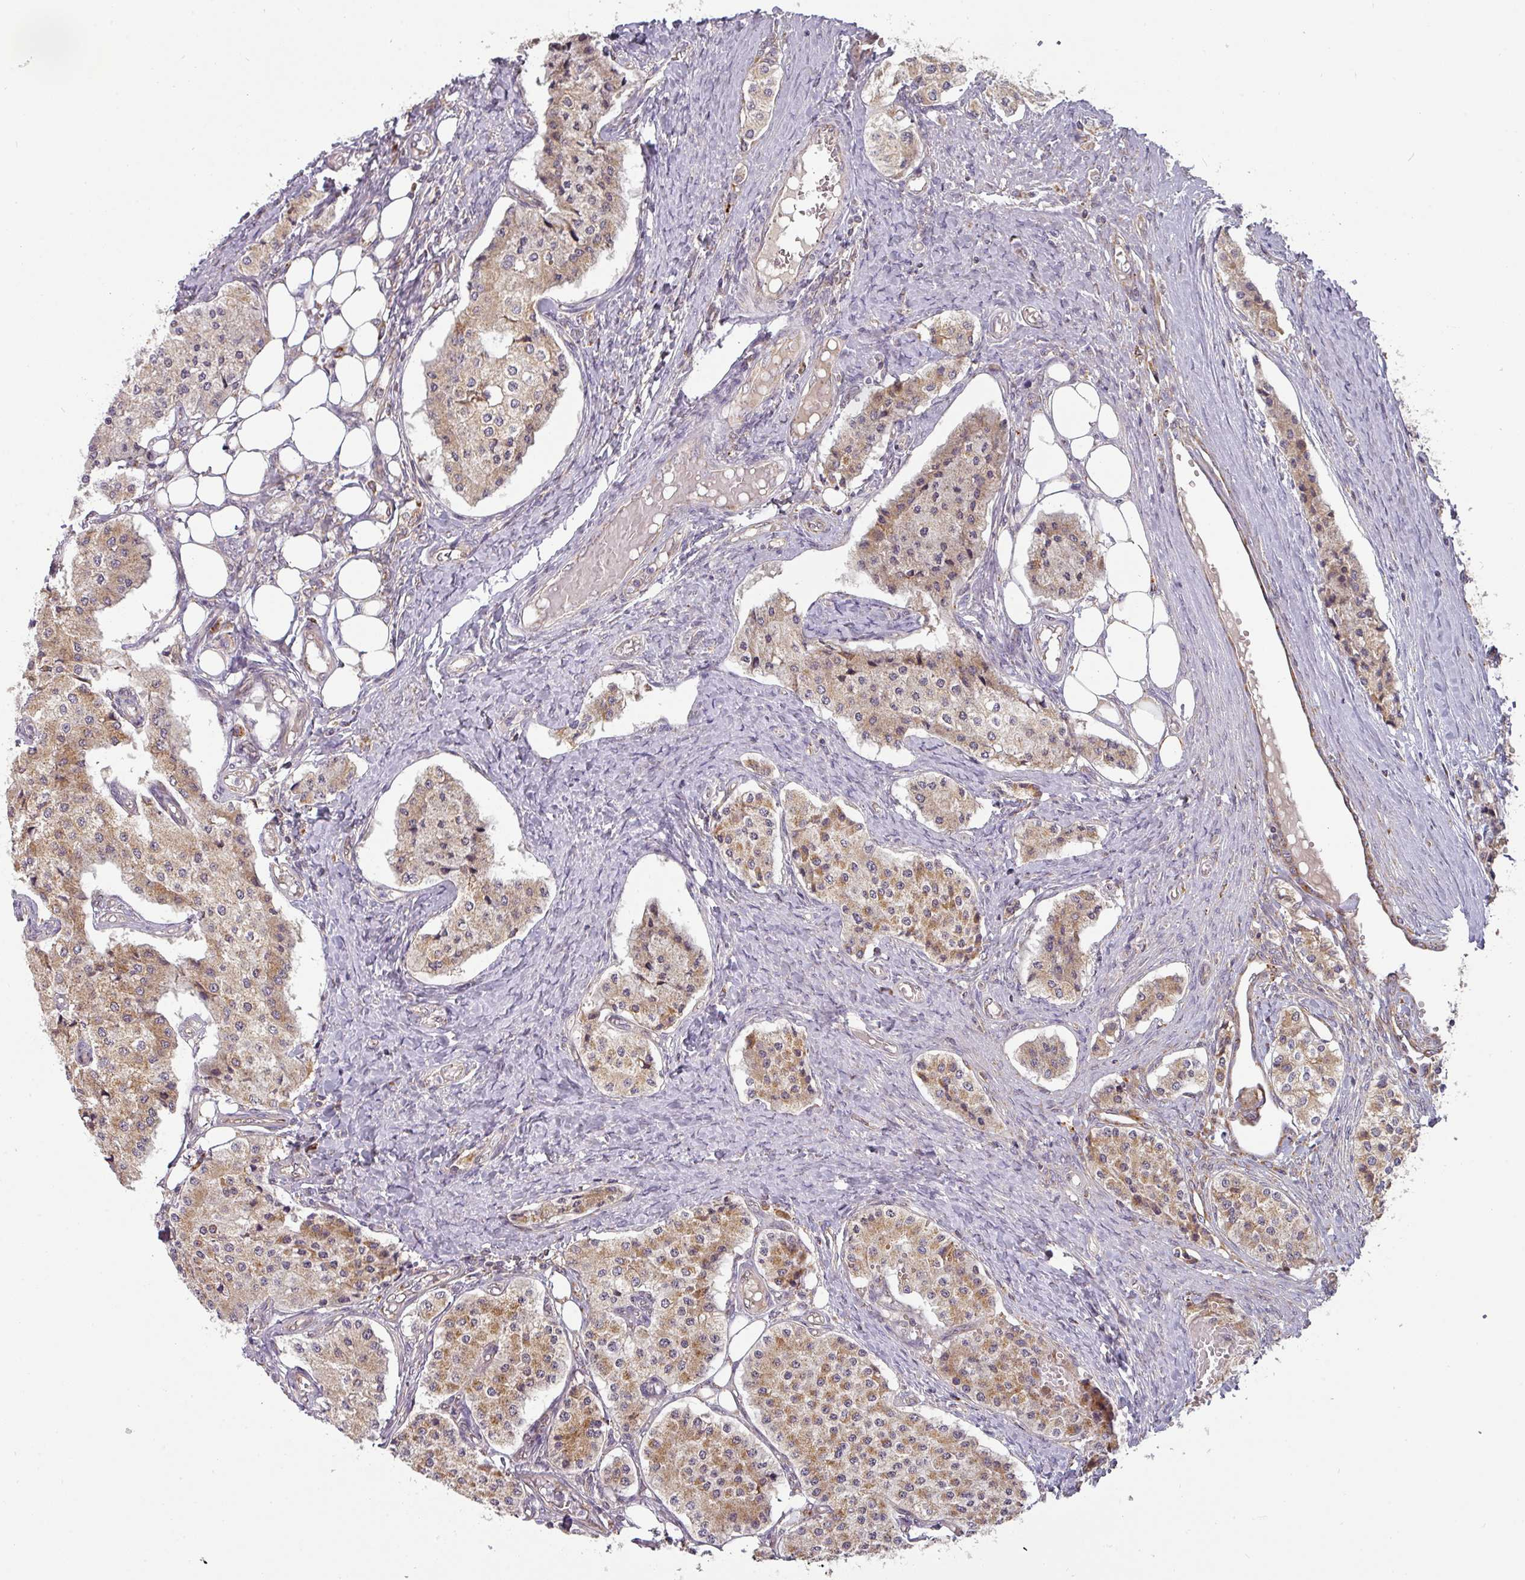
{"staining": {"intensity": "moderate", "quantity": ">75%", "location": "cytoplasmic/membranous"}, "tissue": "carcinoid", "cell_type": "Tumor cells", "image_type": "cancer", "snomed": [{"axis": "morphology", "description": "Carcinoid, malignant, NOS"}, {"axis": "topography", "description": "Colon"}], "caption": "Human carcinoid (malignant) stained with a protein marker exhibits moderate staining in tumor cells.", "gene": "MRPS16", "patient": {"sex": "female", "age": 52}}